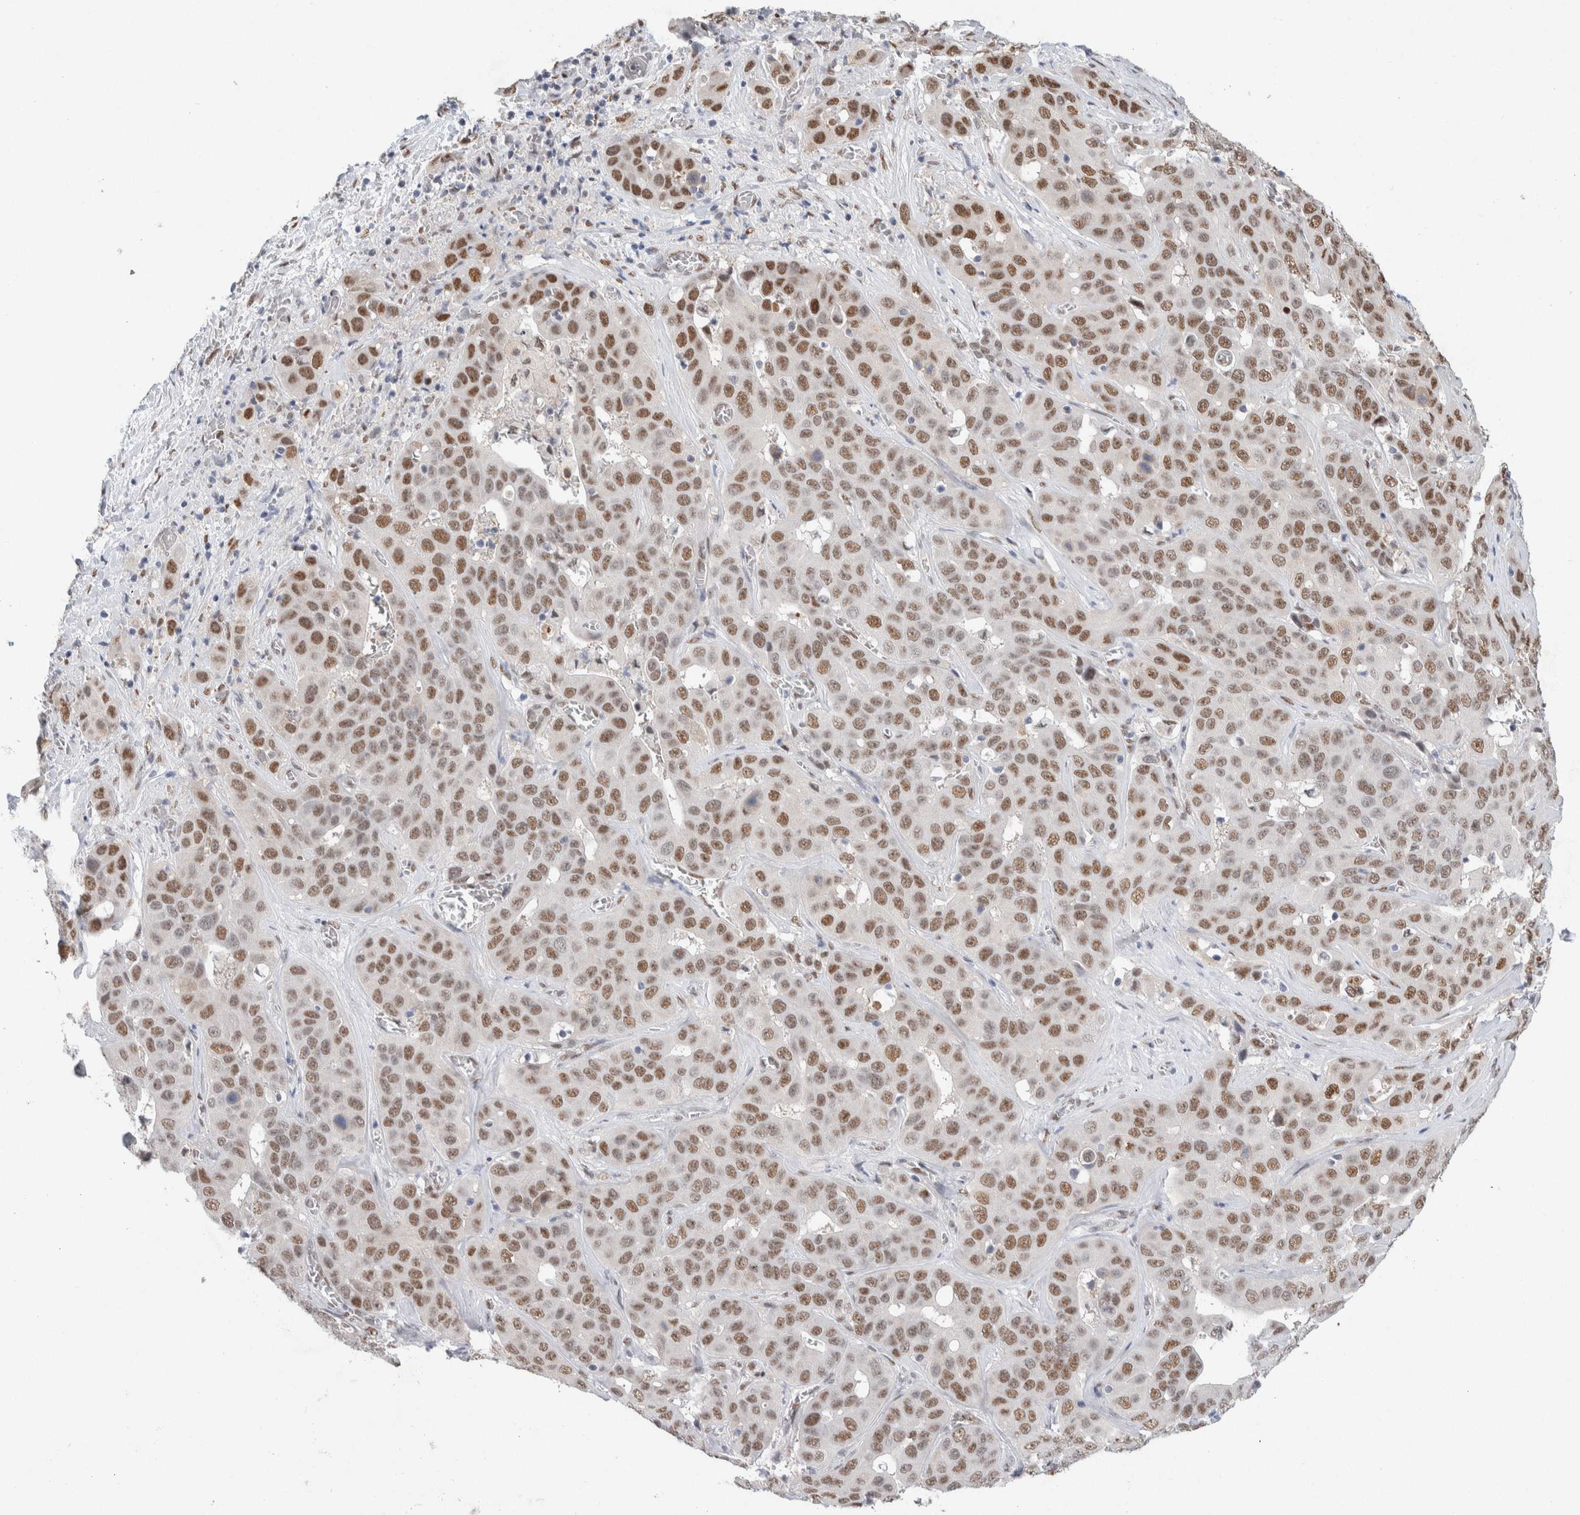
{"staining": {"intensity": "strong", "quantity": ">75%", "location": "nuclear"}, "tissue": "liver cancer", "cell_type": "Tumor cells", "image_type": "cancer", "snomed": [{"axis": "morphology", "description": "Cholangiocarcinoma"}, {"axis": "topography", "description": "Liver"}], "caption": "Immunohistochemical staining of human cholangiocarcinoma (liver) exhibits high levels of strong nuclear protein expression in approximately >75% of tumor cells.", "gene": "PRMT1", "patient": {"sex": "female", "age": 52}}